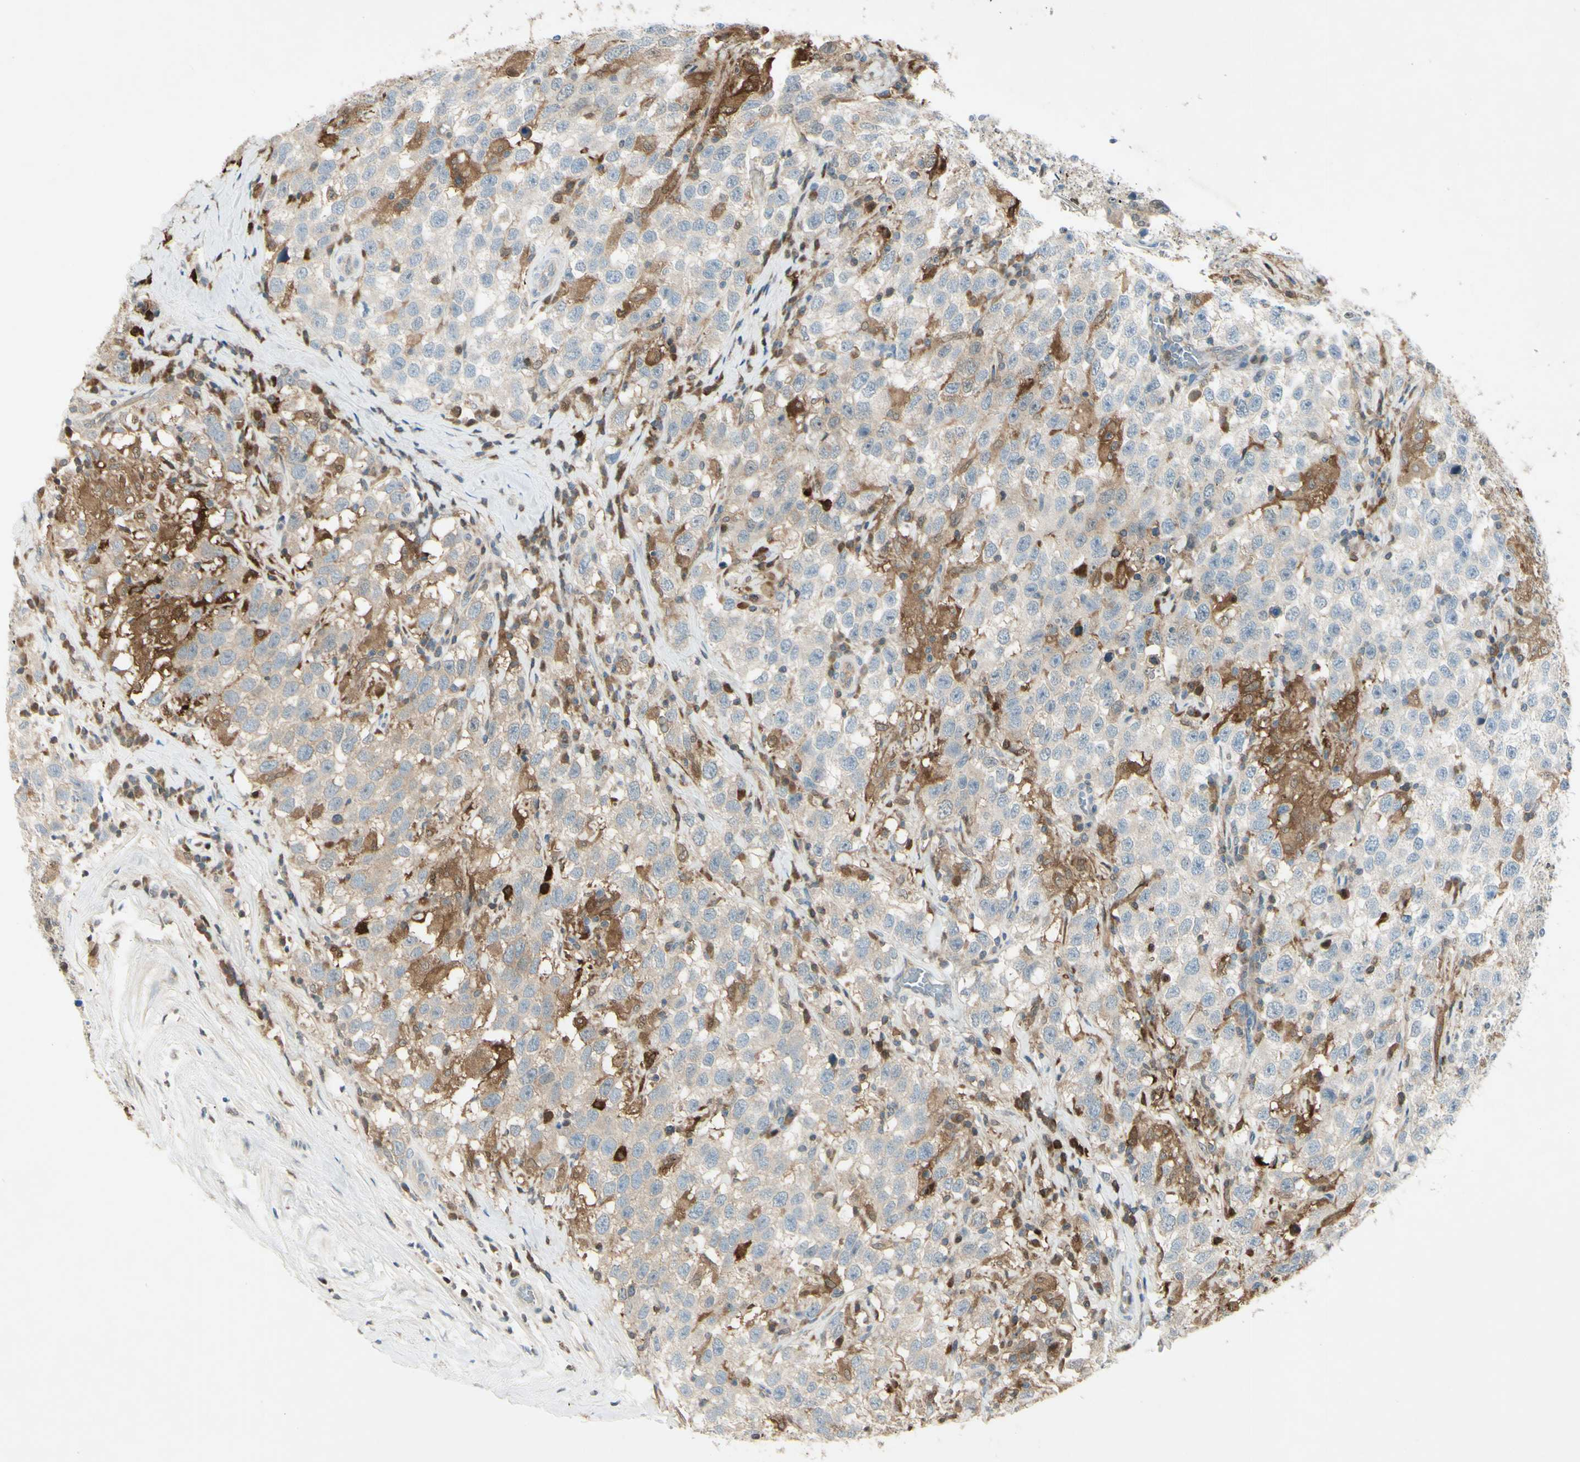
{"staining": {"intensity": "weak", "quantity": ">75%", "location": "cytoplasmic/membranous"}, "tissue": "testis cancer", "cell_type": "Tumor cells", "image_type": "cancer", "snomed": [{"axis": "morphology", "description": "Seminoma, NOS"}, {"axis": "topography", "description": "Testis"}], "caption": "Testis cancer (seminoma) tissue reveals weak cytoplasmic/membranous positivity in about >75% of tumor cells, visualized by immunohistochemistry.", "gene": "C1orf159", "patient": {"sex": "male", "age": 41}}